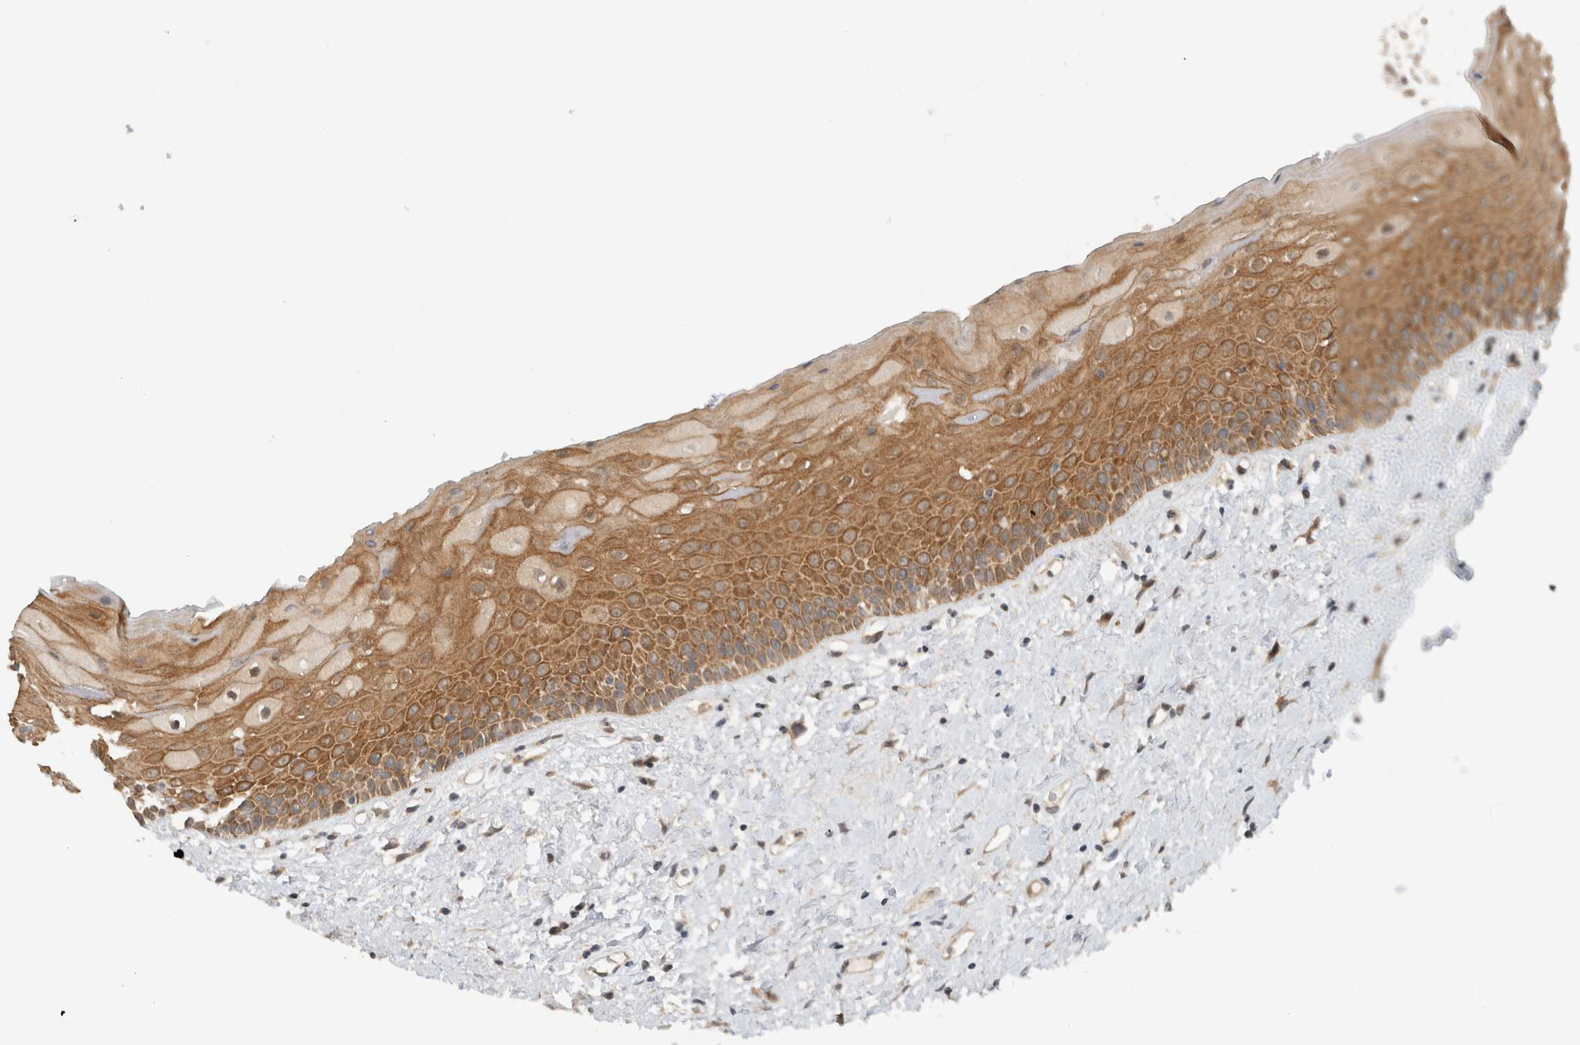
{"staining": {"intensity": "moderate", "quantity": ">75%", "location": "cytoplasmic/membranous"}, "tissue": "oral mucosa", "cell_type": "Squamous epithelial cells", "image_type": "normal", "snomed": [{"axis": "morphology", "description": "Normal tissue, NOS"}, {"axis": "topography", "description": "Oral tissue"}], "caption": "Squamous epithelial cells show medium levels of moderate cytoplasmic/membranous expression in approximately >75% of cells in normal oral mucosa. (DAB (3,3'-diaminobenzidine) IHC, brown staining for protein, blue staining for nuclei).", "gene": "ERCC6L2", "patient": {"sex": "female", "age": 76}}